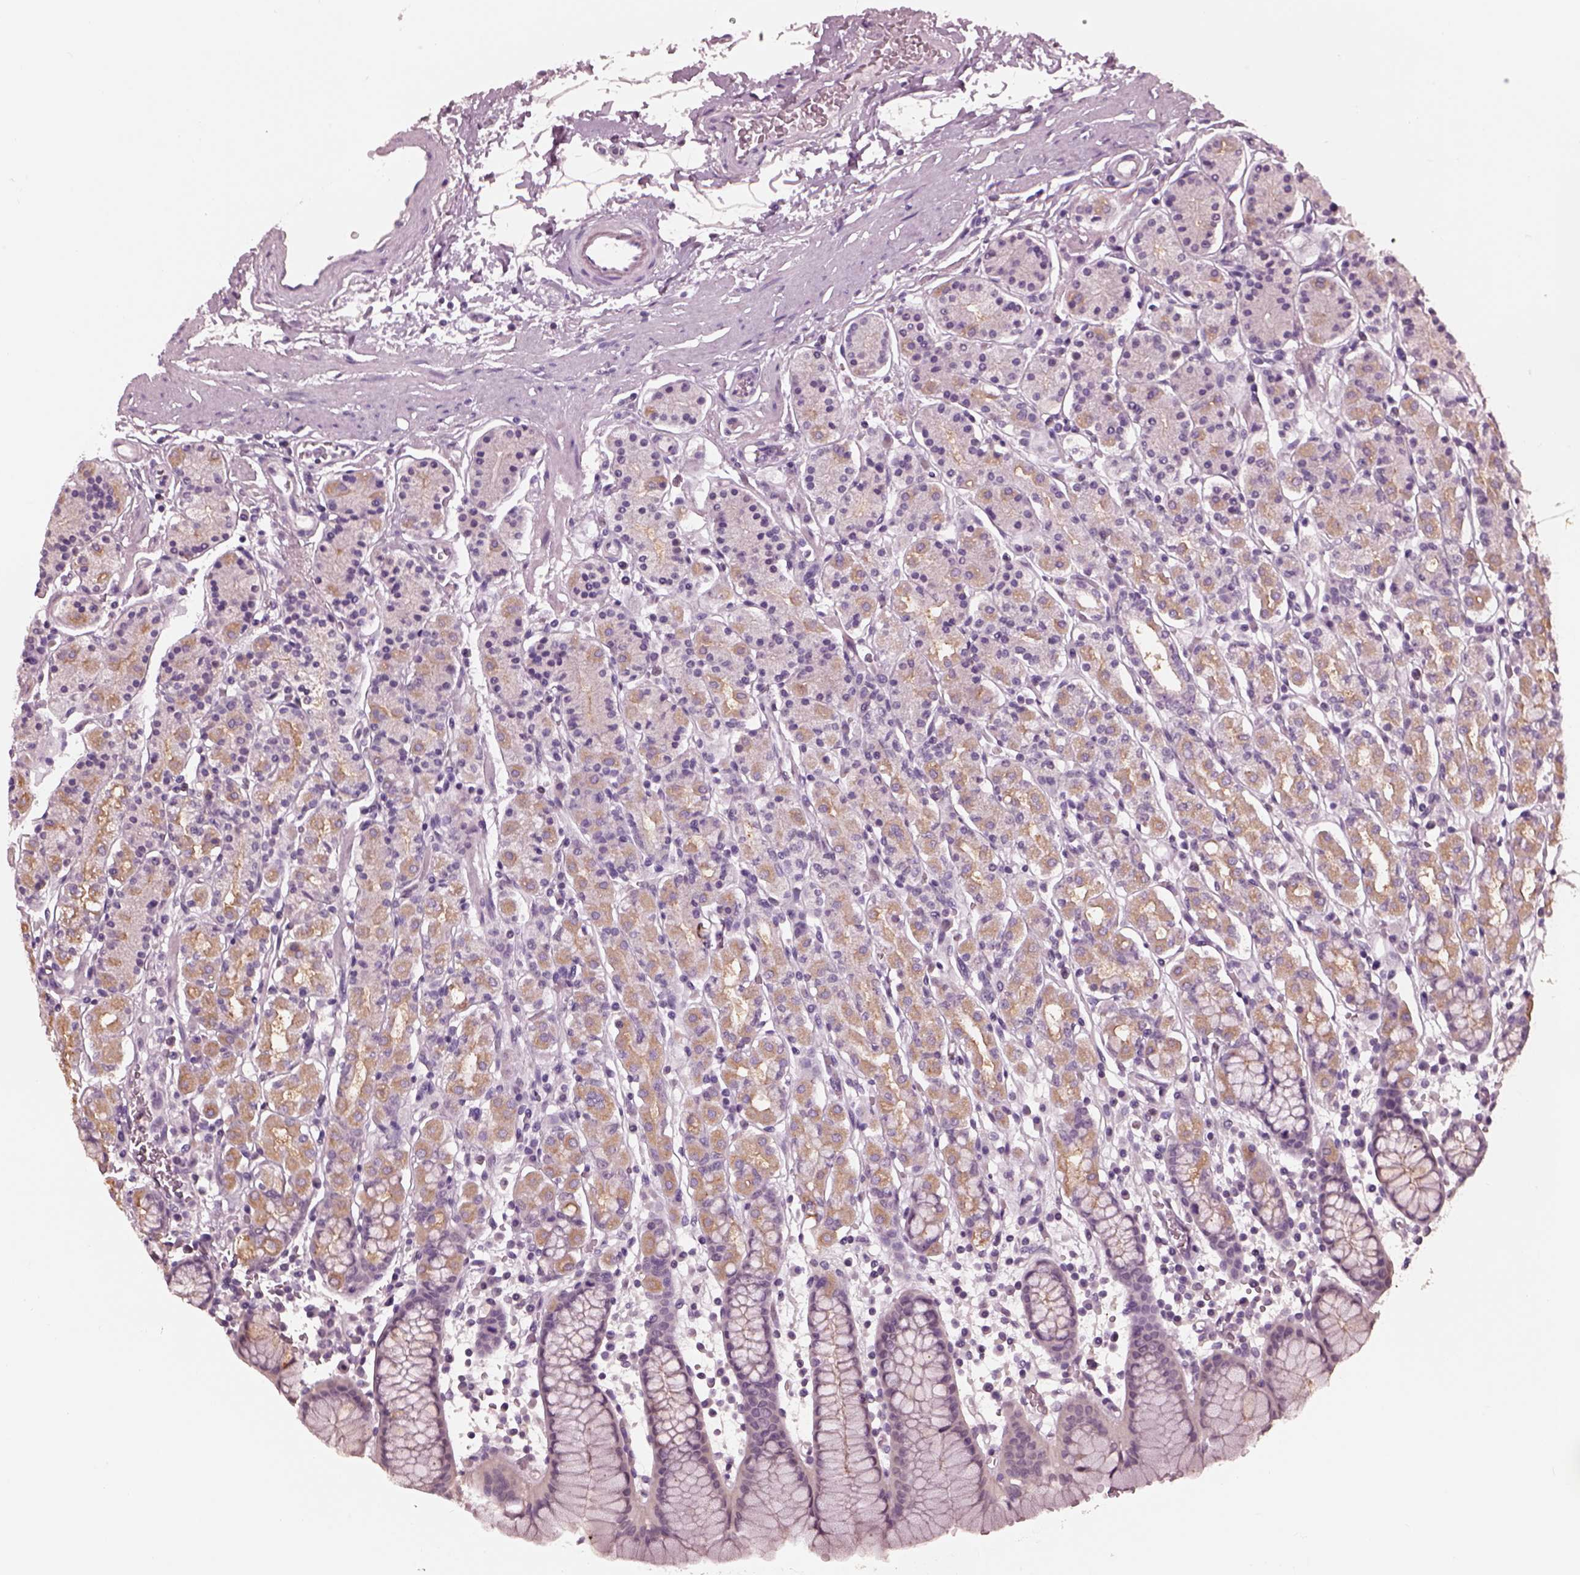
{"staining": {"intensity": "weak", "quantity": "<25%", "location": "cytoplasmic/membranous"}, "tissue": "stomach", "cell_type": "Glandular cells", "image_type": "normal", "snomed": [{"axis": "morphology", "description": "Normal tissue, NOS"}, {"axis": "topography", "description": "Stomach, upper"}, {"axis": "topography", "description": "Stomach"}], "caption": "Glandular cells are negative for protein expression in benign human stomach.", "gene": "TSKS", "patient": {"sex": "male", "age": 62}}